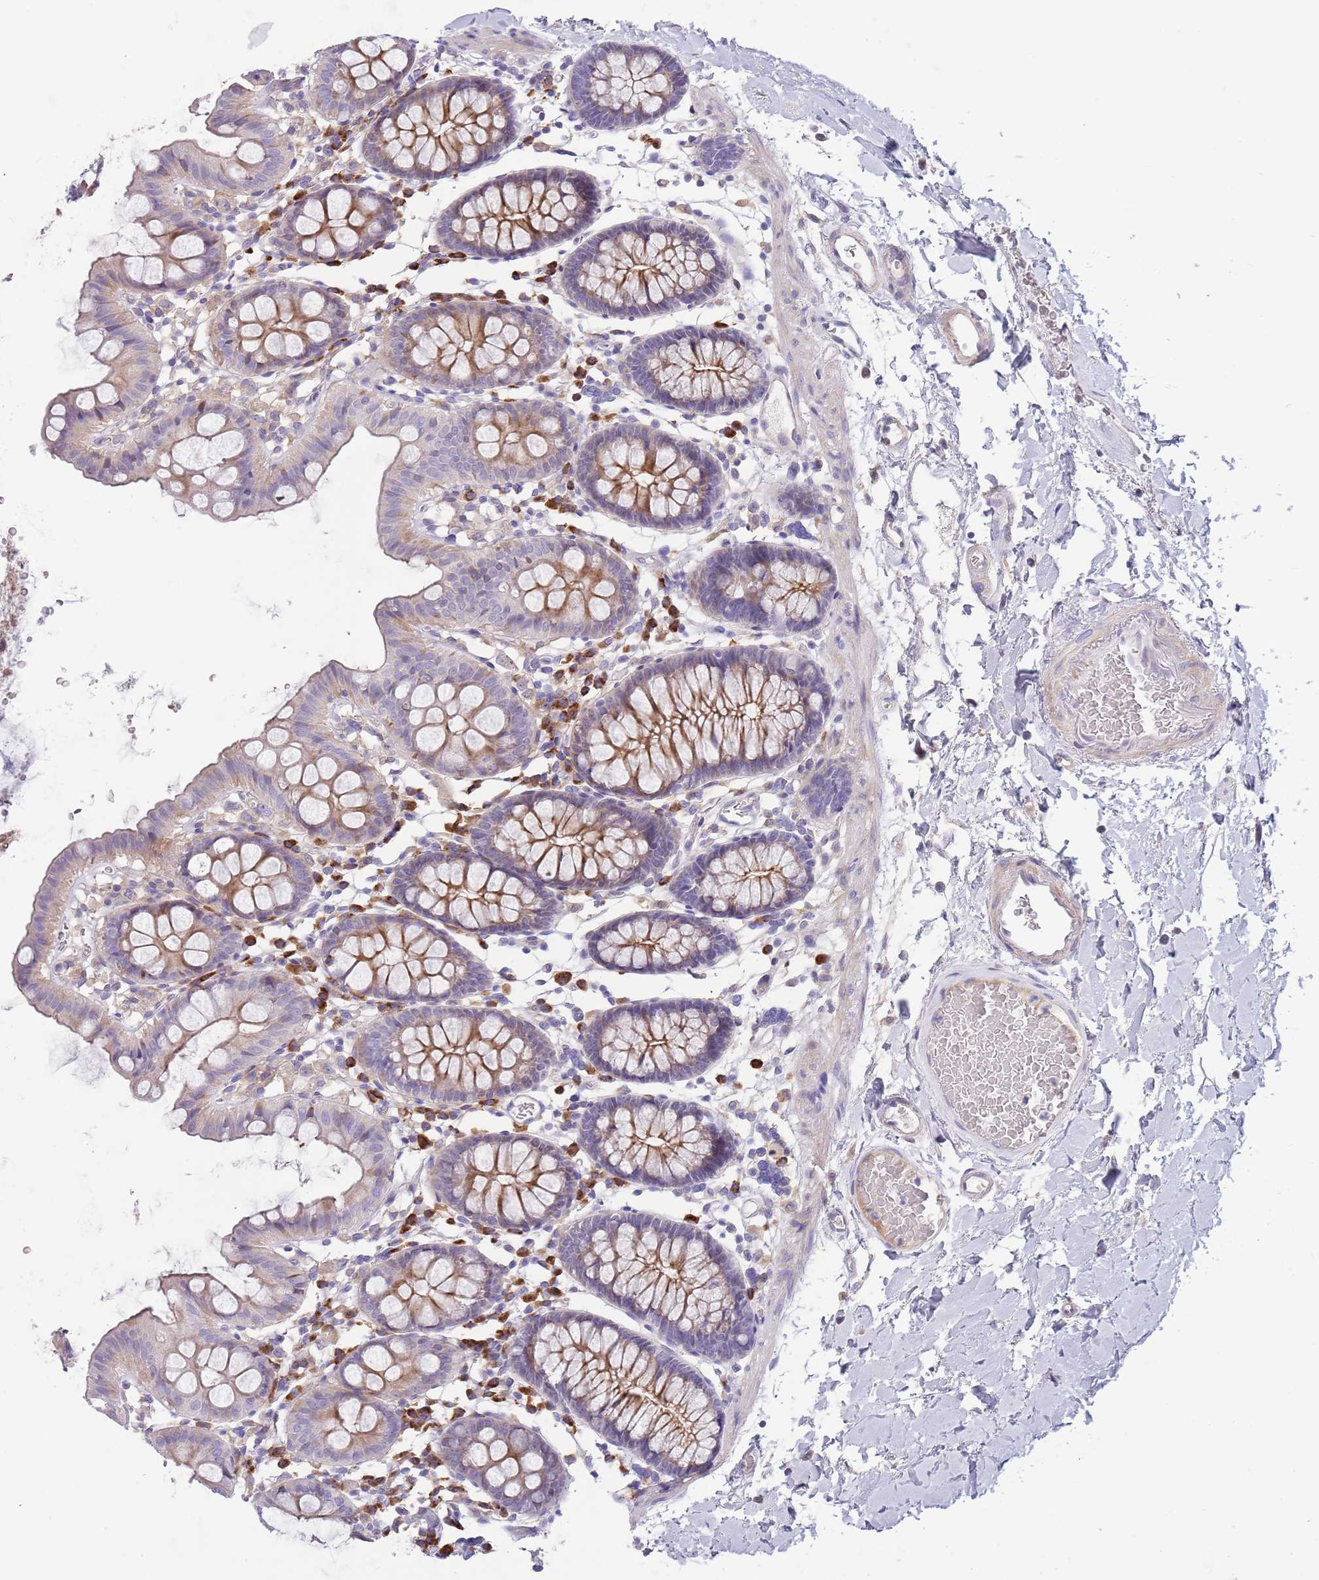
{"staining": {"intensity": "weak", "quantity": ">75%", "location": "cytoplasmic/membranous"}, "tissue": "colon", "cell_type": "Endothelial cells", "image_type": "normal", "snomed": [{"axis": "morphology", "description": "Normal tissue, NOS"}, {"axis": "topography", "description": "Colon"}], "caption": "Immunohistochemical staining of benign colon exhibits low levels of weak cytoplasmic/membranous positivity in approximately >75% of endothelial cells. (Stains: DAB in brown, nuclei in blue, Microscopy: brightfield microscopy at high magnification).", "gene": "SUSD1", "patient": {"sex": "male", "age": 75}}